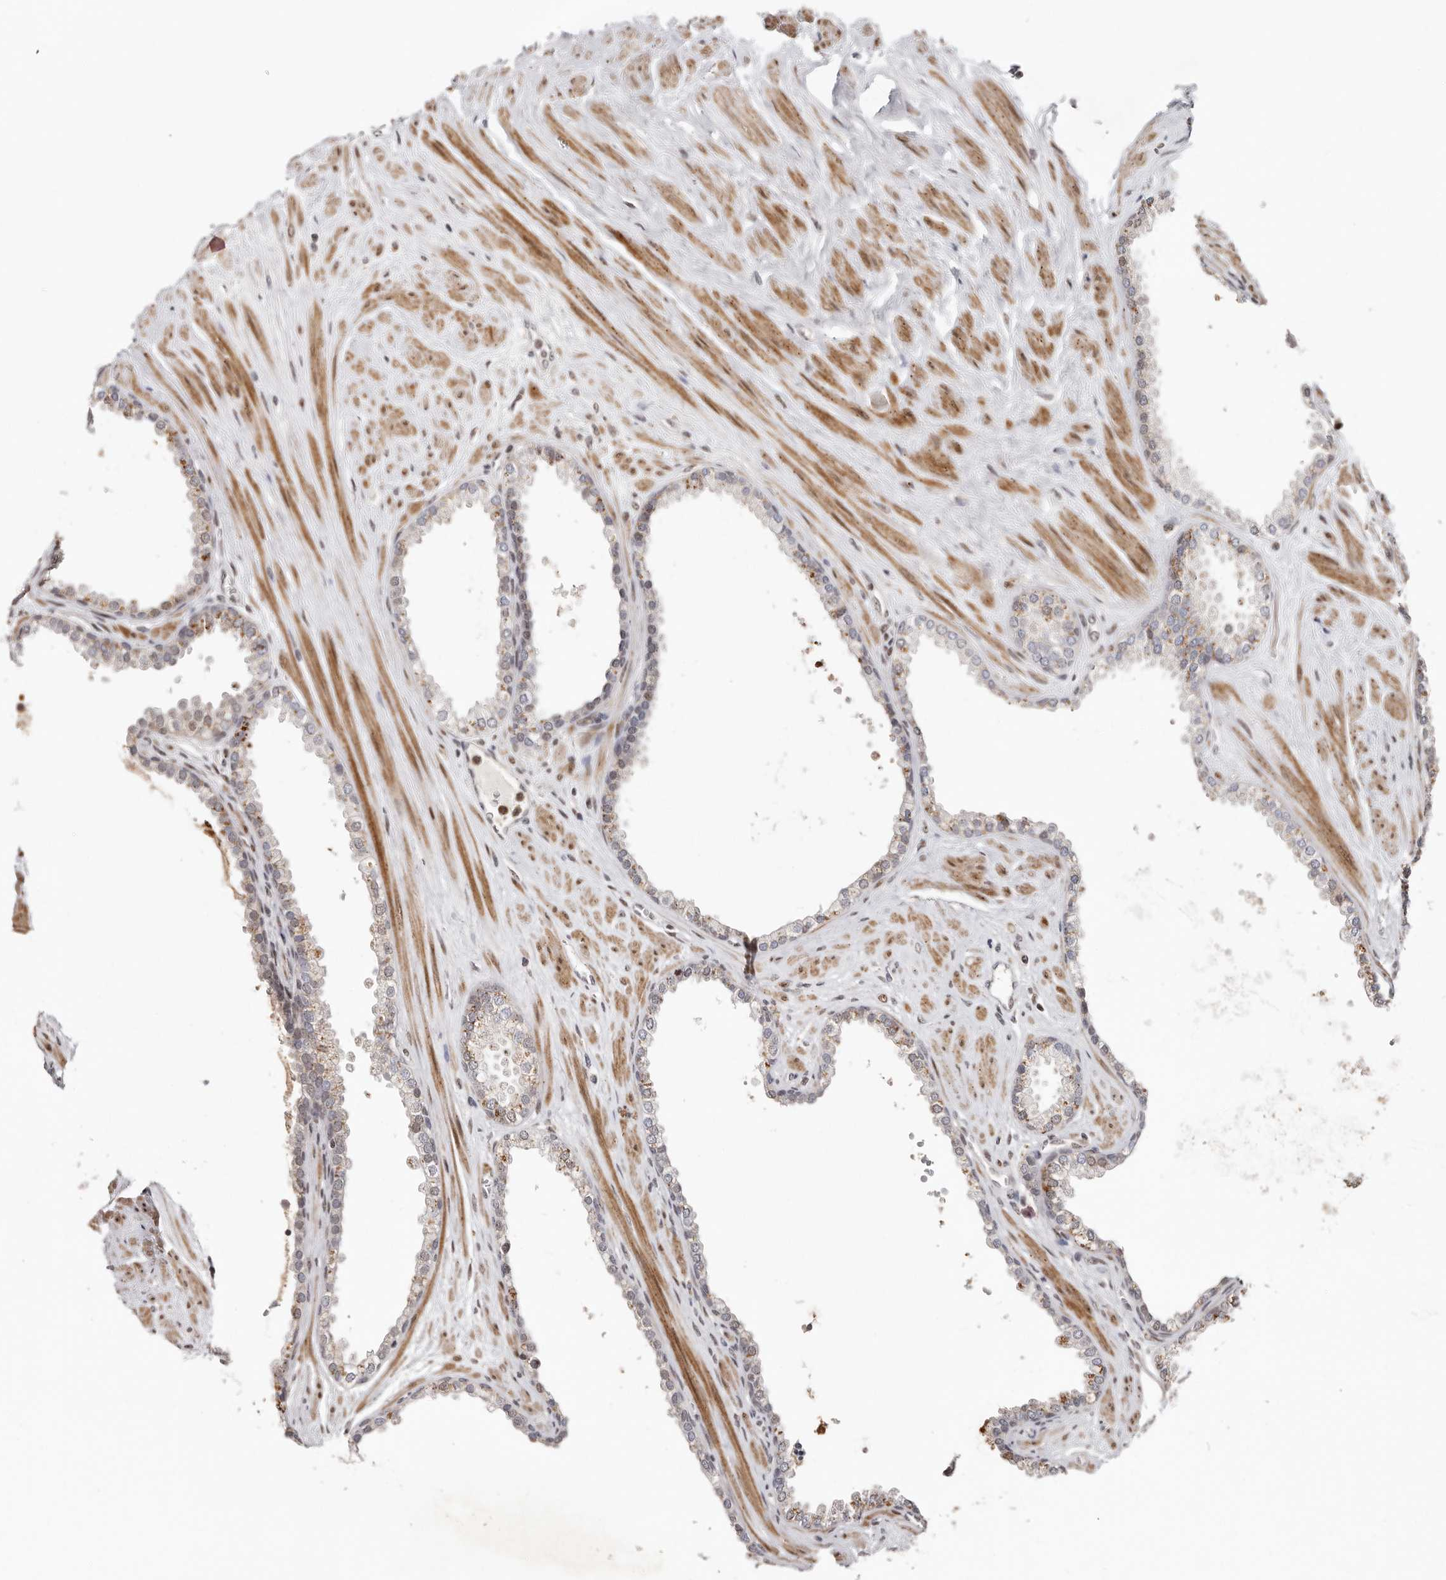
{"staining": {"intensity": "weak", "quantity": "25%-75%", "location": "cytoplasmic/membranous"}, "tissue": "prostate cancer", "cell_type": "Tumor cells", "image_type": "cancer", "snomed": [{"axis": "morphology", "description": "Adenocarcinoma, Low grade"}, {"axis": "topography", "description": "Prostate"}], "caption": "Prostate cancer was stained to show a protein in brown. There is low levels of weak cytoplasmic/membranous staining in approximately 25%-75% of tumor cells.", "gene": "SMAD7", "patient": {"sex": "male", "age": 62}}